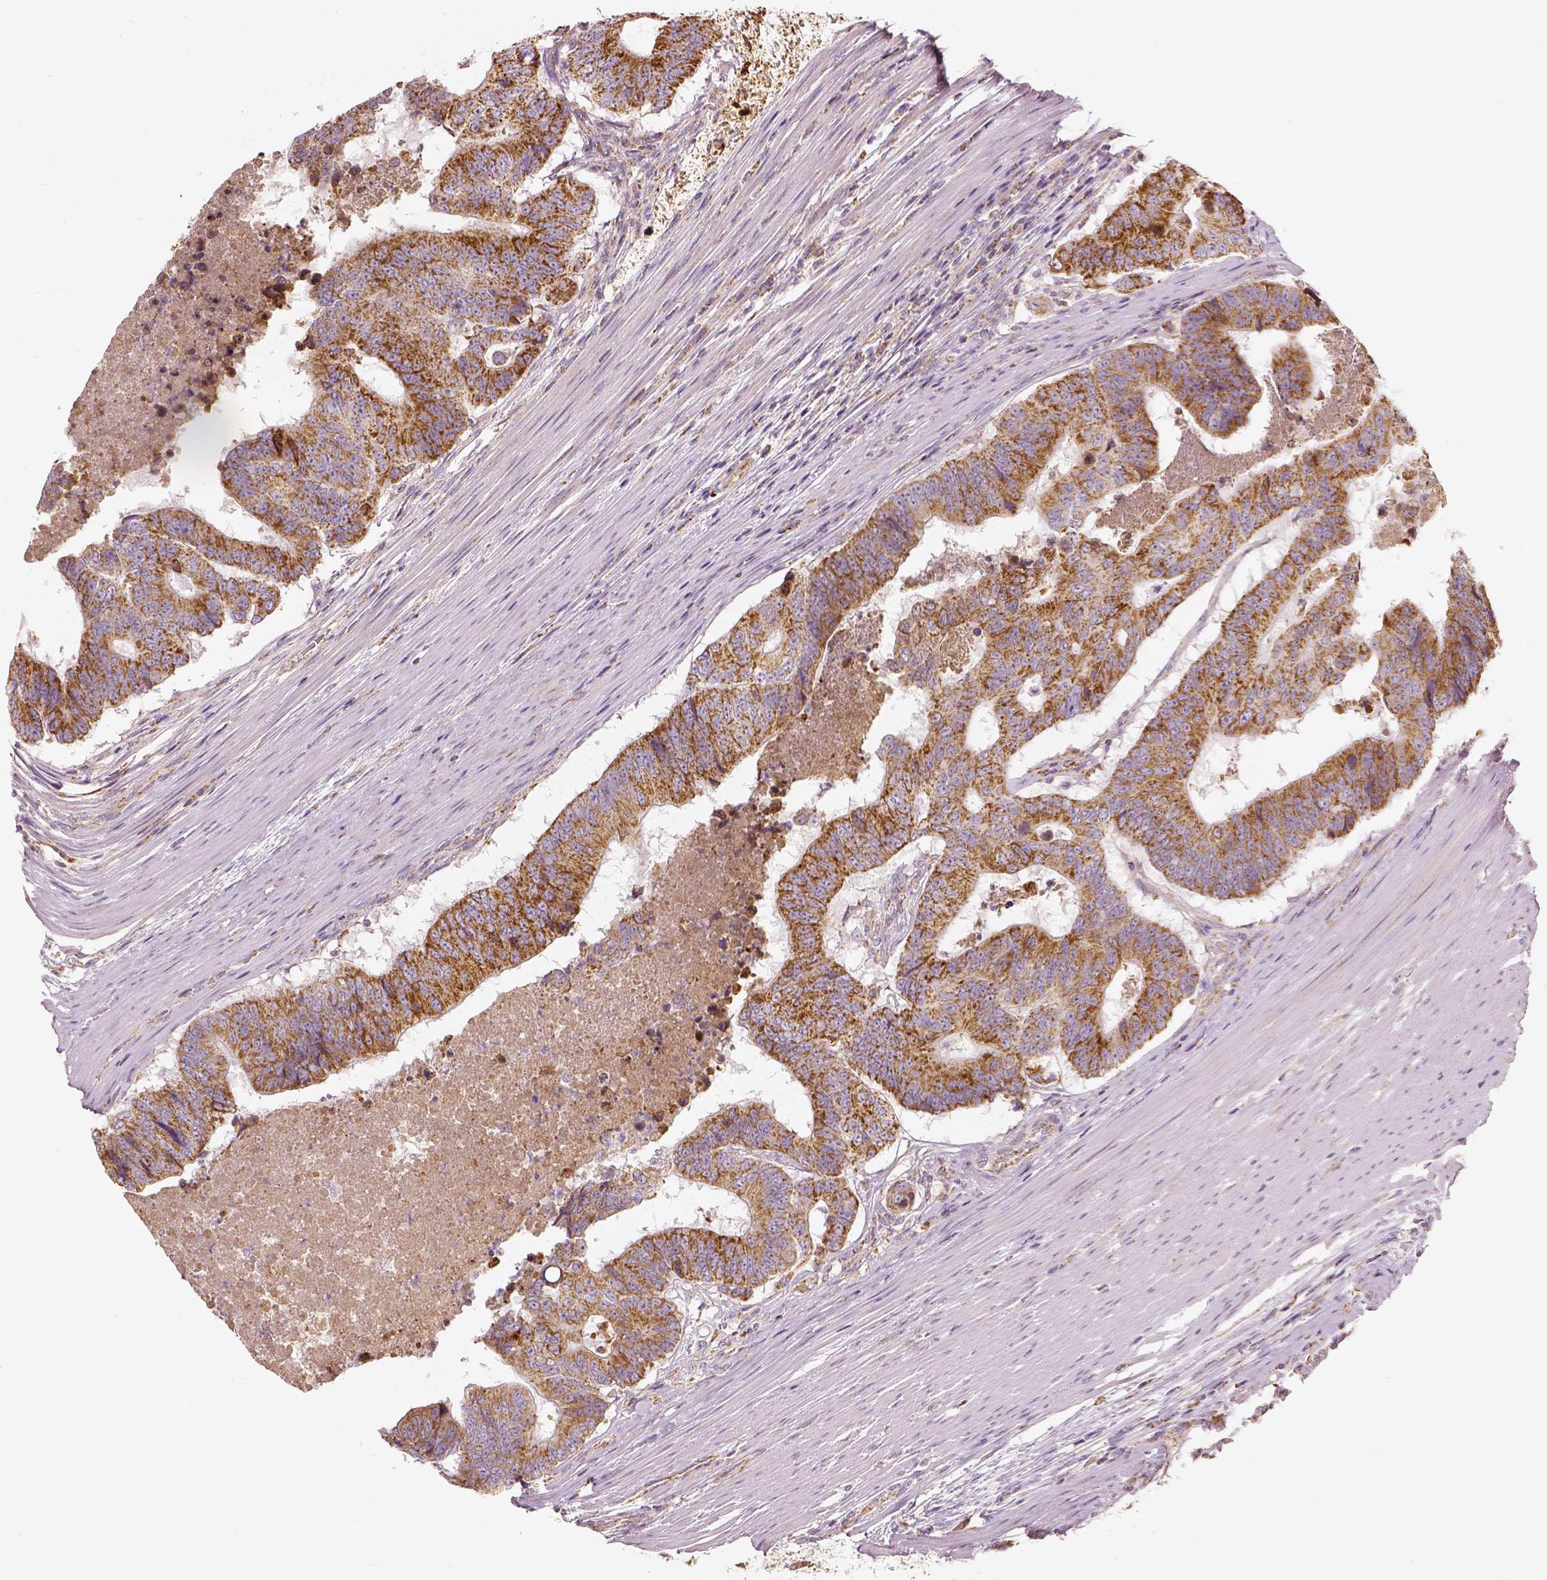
{"staining": {"intensity": "strong", "quantity": ">75%", "location": "cytoplasmic/membranous"}, "tissue": "colorectal cancer", "cell_type": "Tumor cells", "image_type": "cancer", "snomed": [{"axis": "morphology", "description": "Adenocarcinoma, NOS"}, {"axis": "topography", "description": "Colon"}], "caption": "Colorectal cancer (adenocarcinoma) was stained to show a protein in brown. There is high levels of strong cytoplasmic/membranous expression in about >75% of tumor cells. The staining was performed using DAB (3,3'-diaminobenzidine), with brown indicating positive protein expression. Nuclei are stained blue with hematoxylin.", "gene": "PGAM5", "patient": {"sex": "female", "age": 48}}